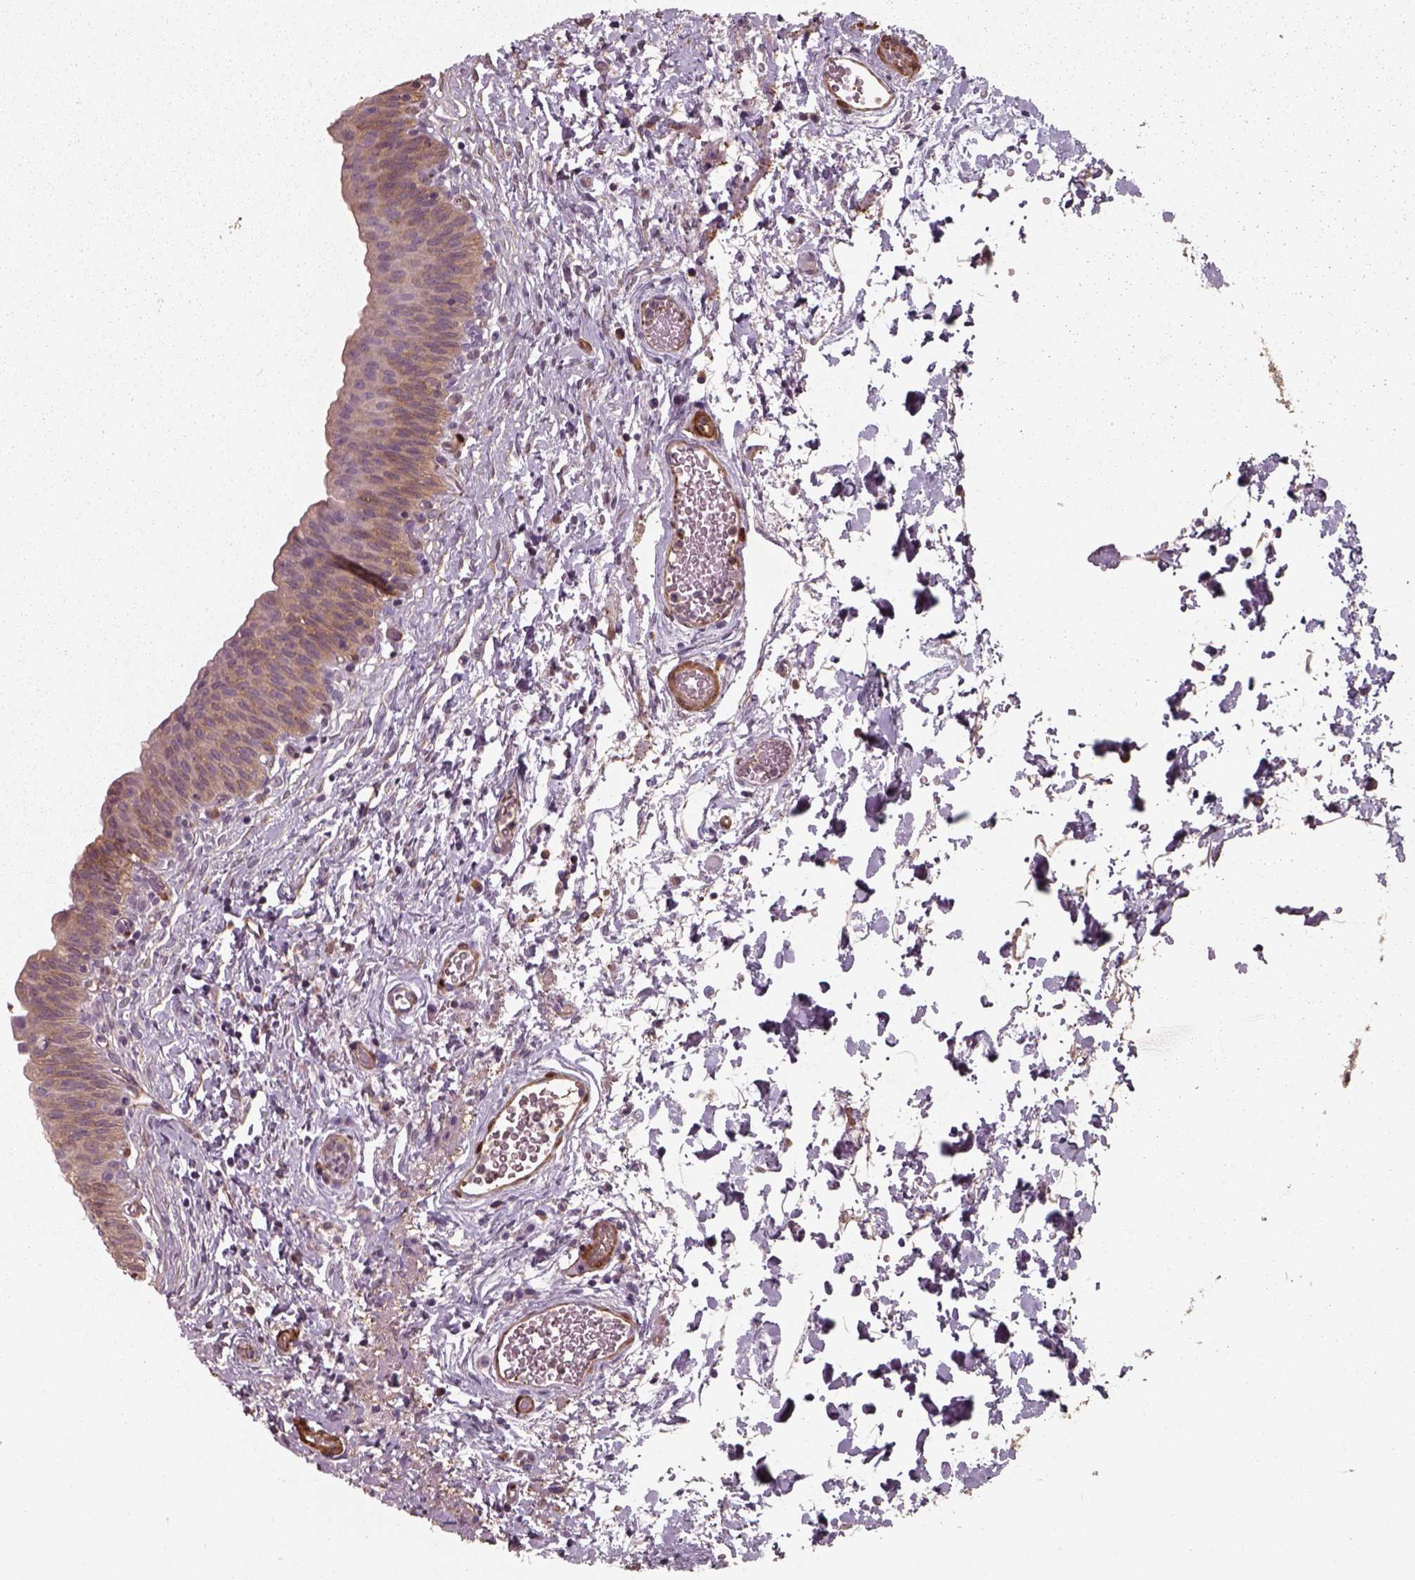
{"staining": {"intensity": "moderate", "quantity": ">75%", "location": "cytoplasmic/membranous"}, "tissue": "urinary bladder", "cell_type": "Urothelial cells", "image_type": "normal", "snomed": [{"axis": "morphology", "description": "Normal tissue, NOS"}, {"axis": "topography", "description": "Urinary bladder"}], "caption": "Brown immunohistochemical staining in unremarkable human urinary bladder demonstrates moderate cytoplasmic/membranous positivity in approximately >75% of urothelial cells. The protein is shown in brown color, while the nuclei are stained blue.", "gene": "ISYNA1", "patient": {"sex": "male", "age": 56}}